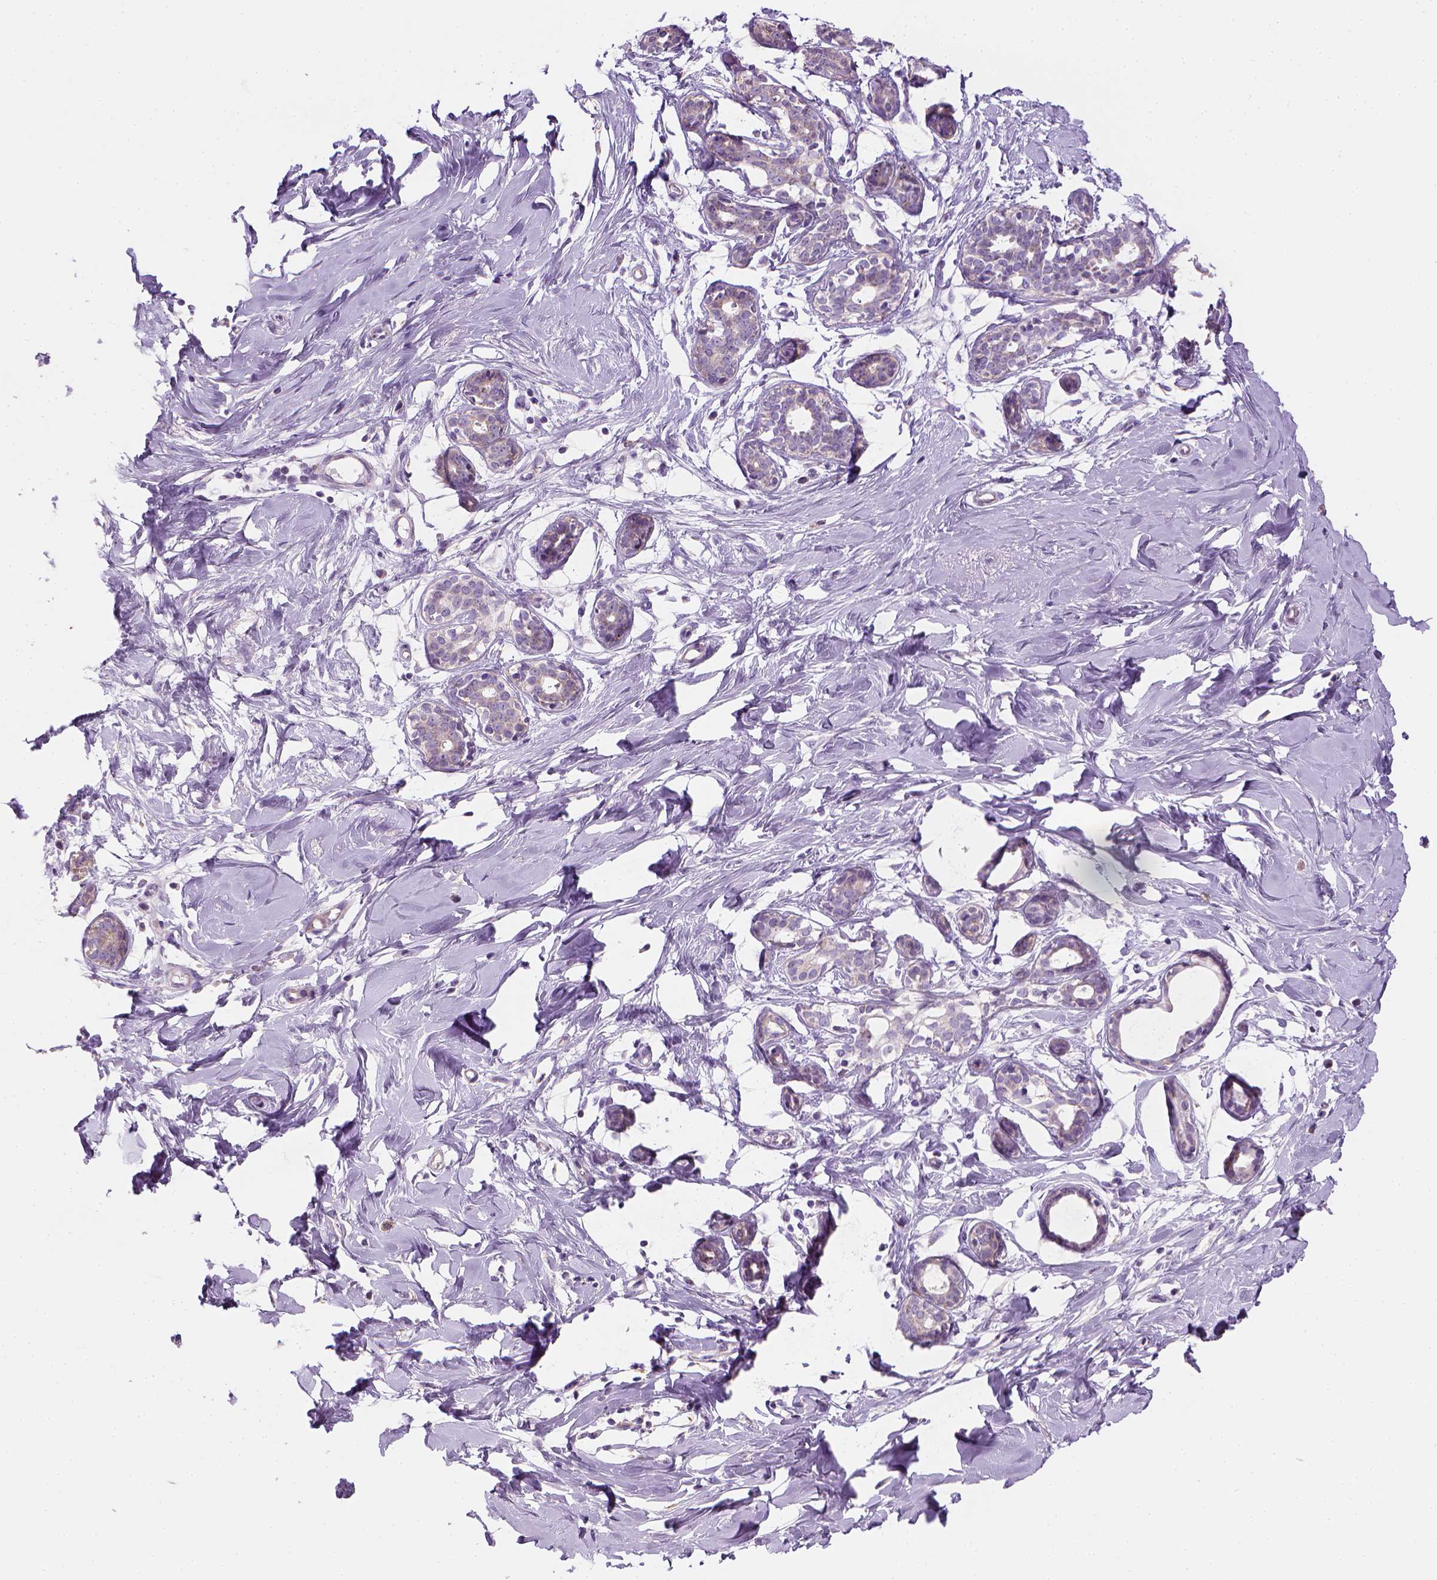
{"staining": {"intensity": "negative", "quantity": "none", "location": "none"}, "tissue": "breast", "cell_type": "Adipocytes", "image_type": "normal", "snomed": [{"axis": "morphology", "description": "Normal tissue, NOS"}, {"axis": "topography", "description": "Breast"}], "caption": "IHC micrograph of benign breast: human breast stained with DAB demonstrates no significant protein expression in adipocytes. The staining is performed using DAB (3,3'-diaminobenzidine) brown chromogen with nuclei counter-stained in using hematoxylin.", "gene": "CES2", "patient": {"sex": "female", "age": 27}}